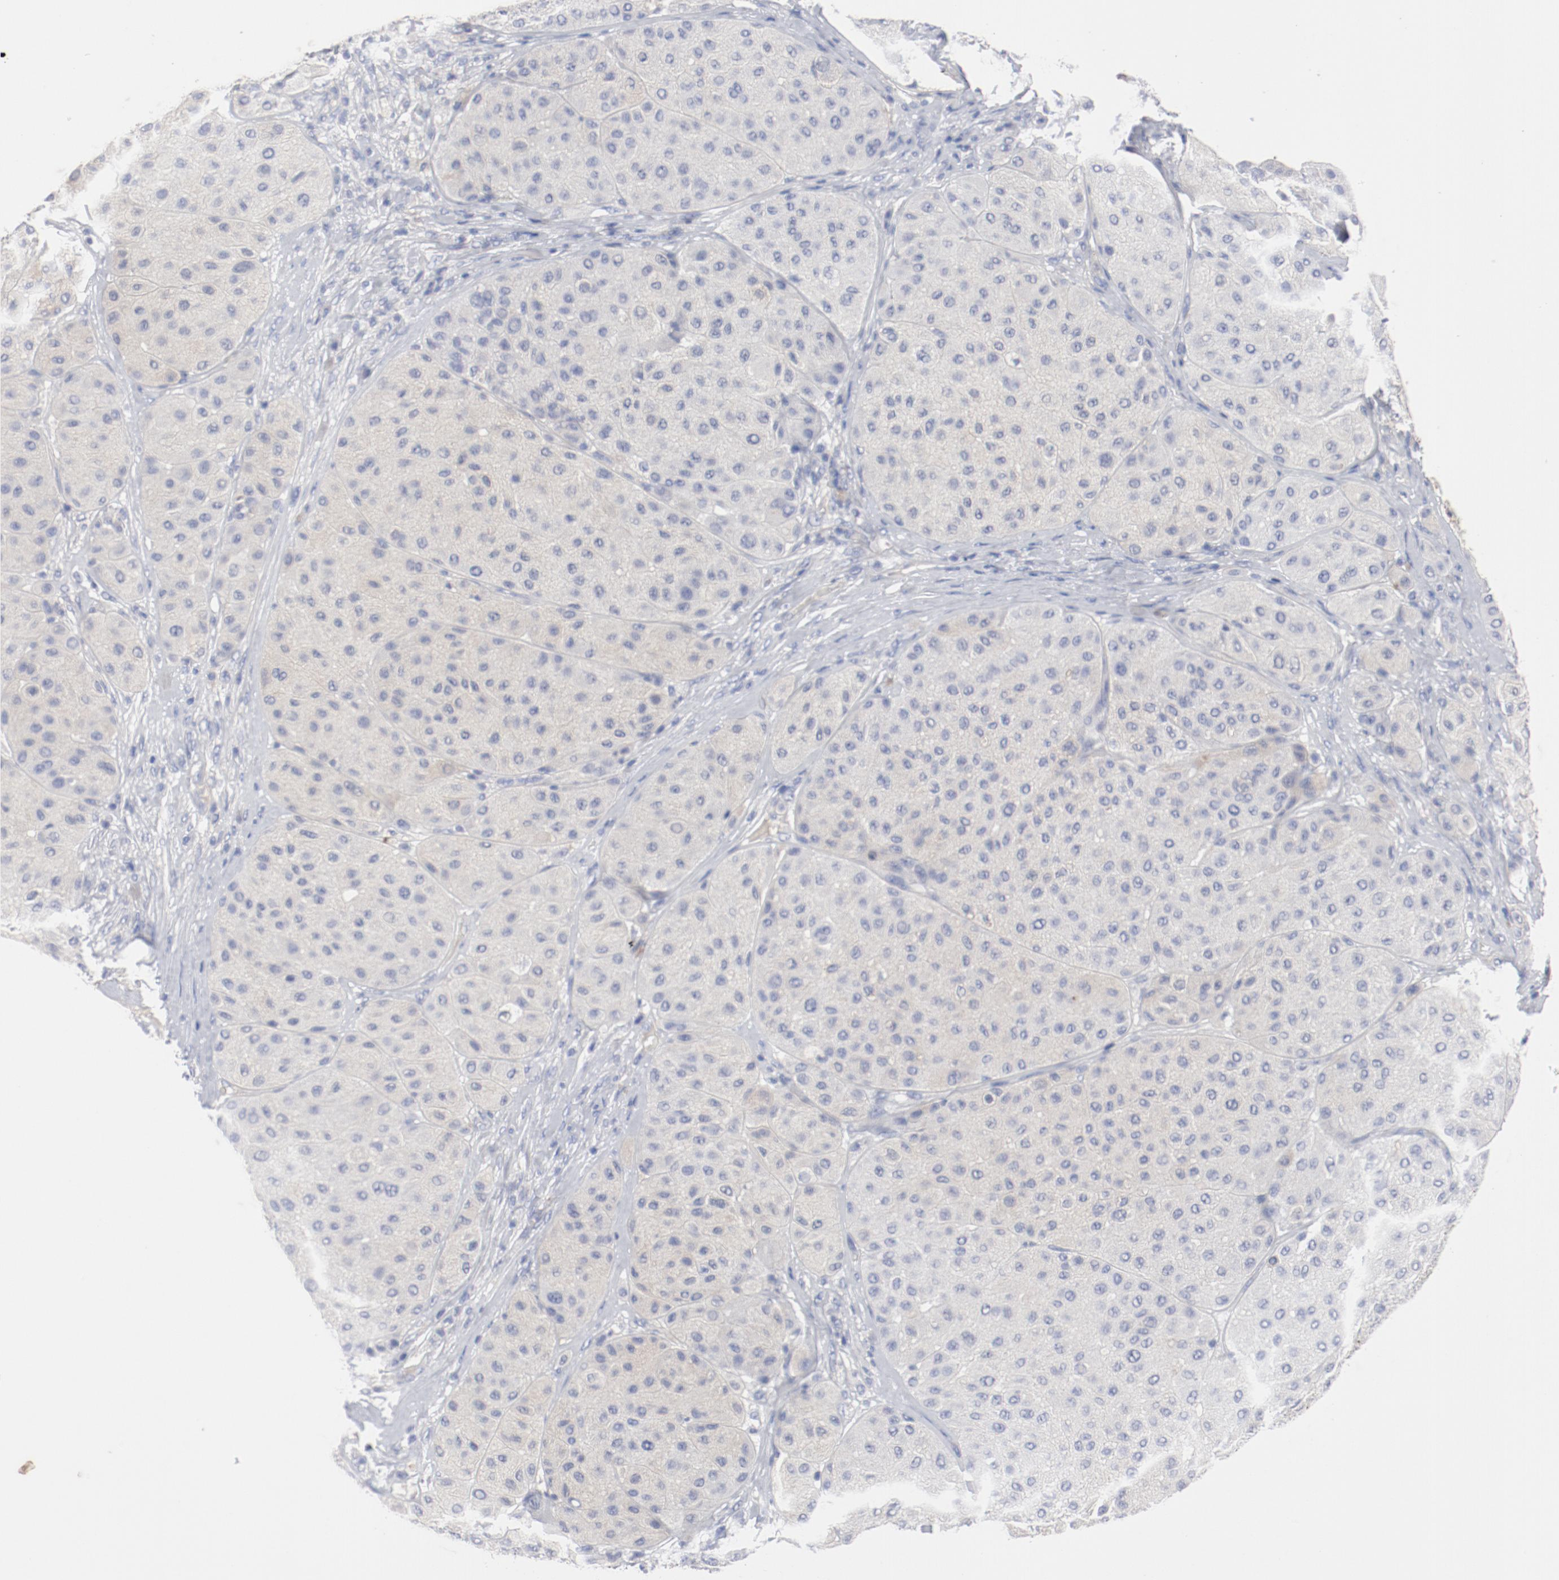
{"staining": {"intensity": "weak", "quantity": ">75%", "location": "cytoplasmic/membranous"}, "tissue": "melanoma", "cell_type": "Tumor cells", "image_type": "cancer", "snomed": [{"axis": "morphology", "description": "Normal tissue, NOS"}, {"axis": "morphology", "description": "Malignant melanoma, Metastatic site"}, {"axis": "topography", "description": "Skin"}], "caption": "Tumor cells show low levels of weak cytoplasmic/membranous expression in about >75% of cells in malignant melanoma (metastatic site).", "gene": "TSPAN6", "patient": {"sex": "male", "age": 41}}